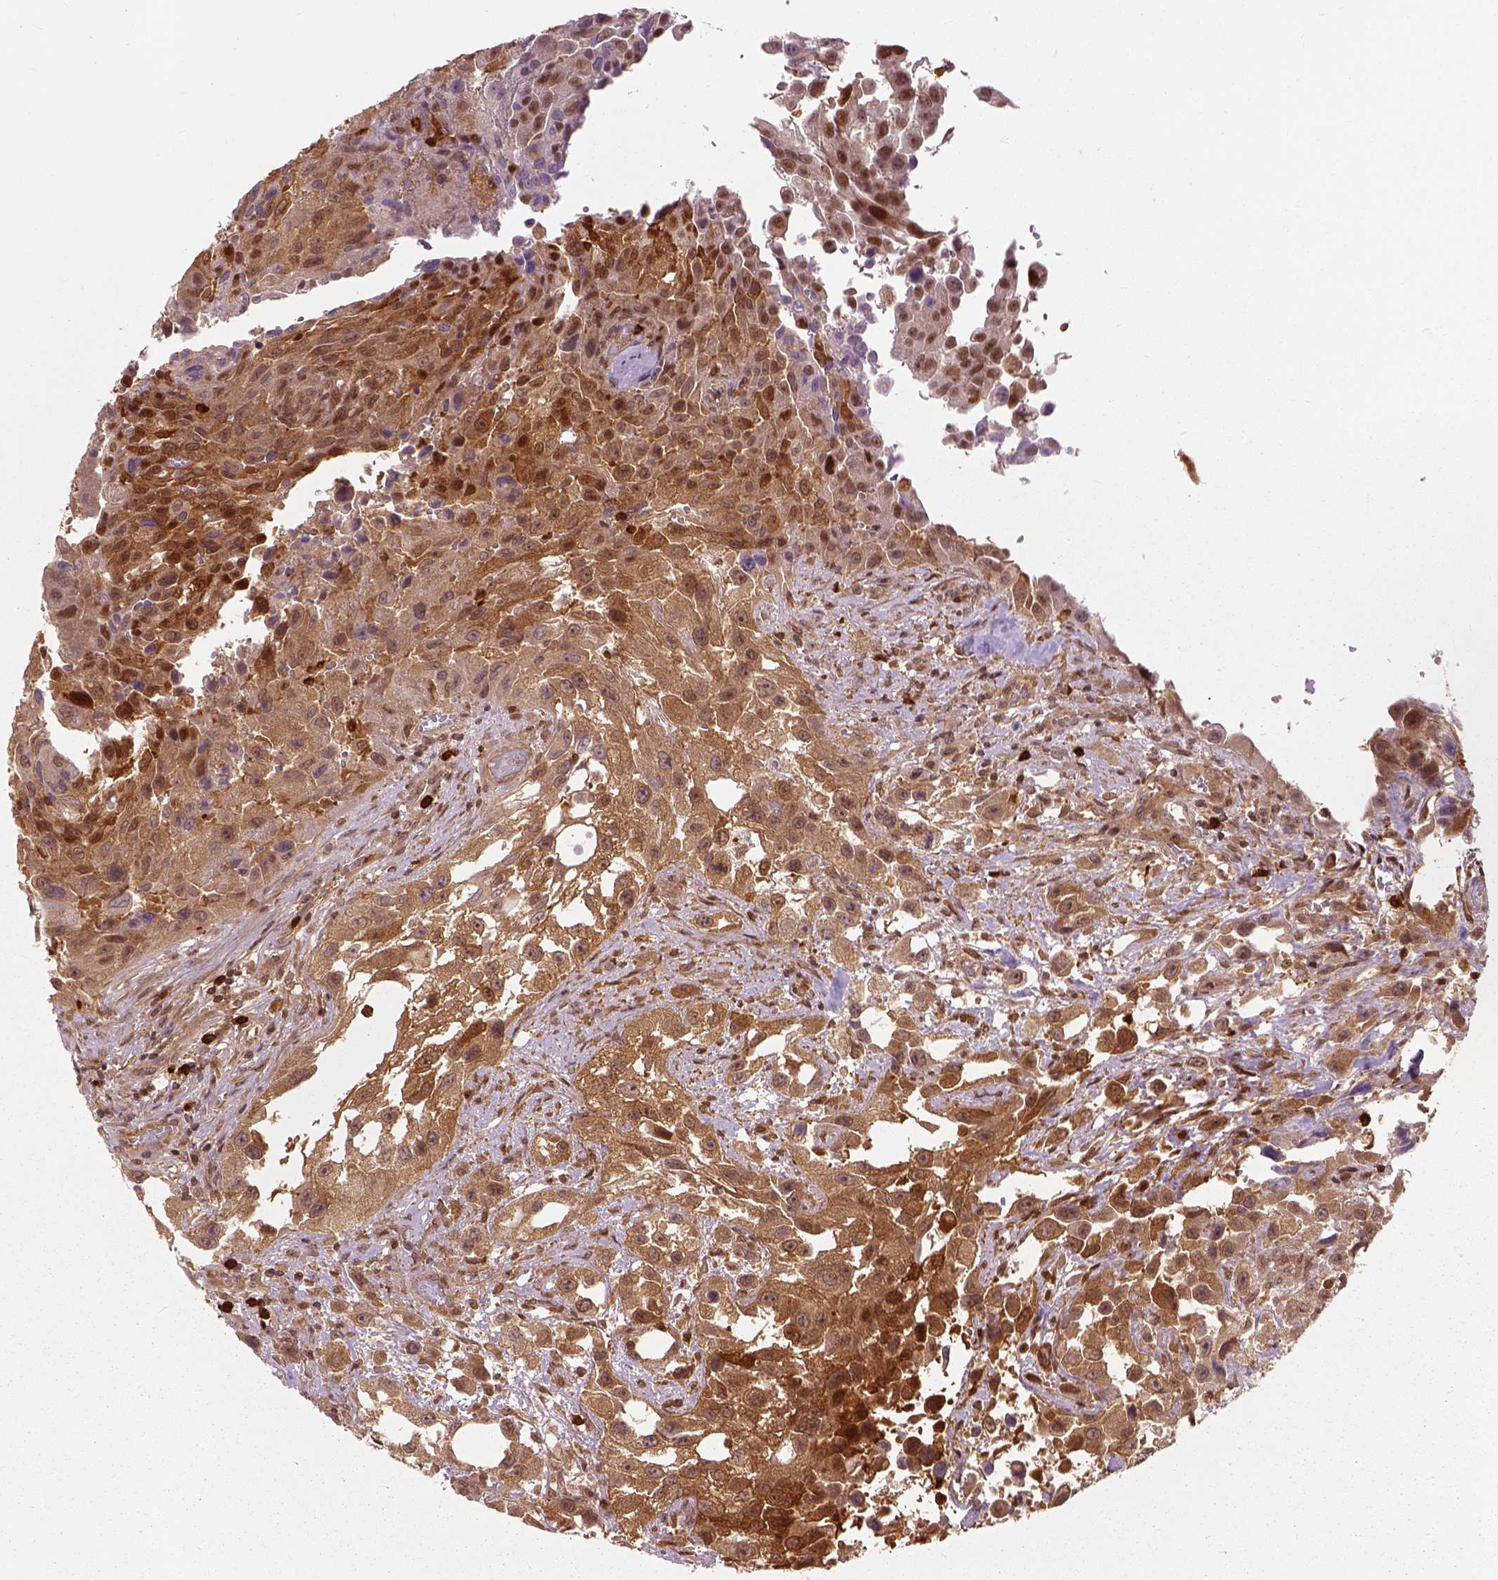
{"staining": {"intensity": "strong", "quantity": ">75%", "location": "cytoplasmic/membranous"}, "tissue": "urothelial cancer", "cell_type": "Tumor cells", "image_type": "cancer", "snomed": [{"axis": "morphology", "description": "Urothelial carcinoma, High grade"}, {"axis": "topography", "description": "Urinary bladder"}], "caption": "A brown stain labels strong cytoplasmic/membranous positivity of a protein in human high-grade urothelial carcinoma tumor cells. Immunohistochemistry stains the protein of interest in brown and the nuclei are stained blue.", "gene": "GPI", "patient": {"sex": "male", "age": 79}}